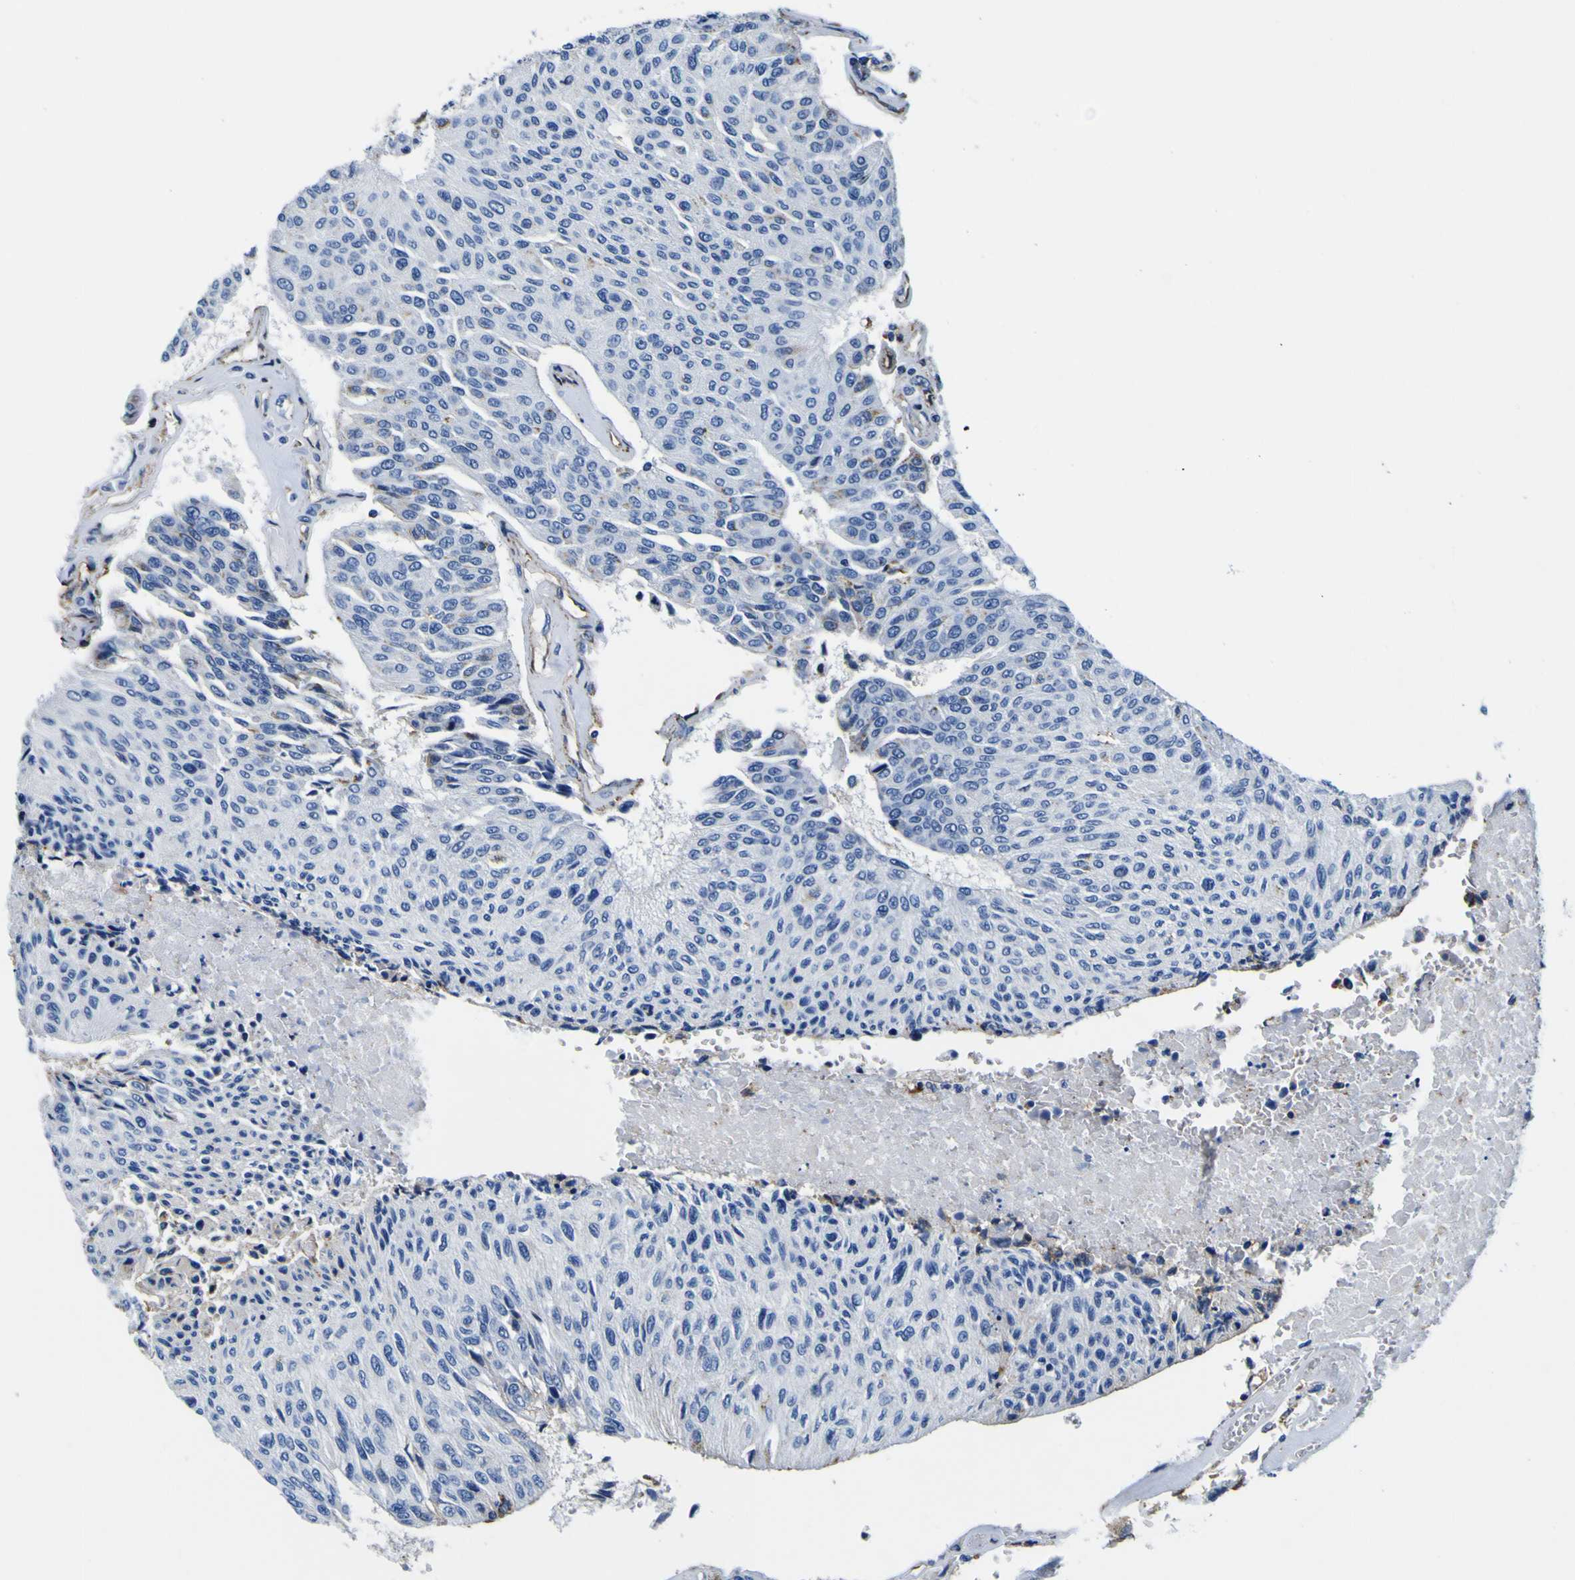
{"staining": {"intensity": "moderate", "quantity": "<25%", "location": "cytoplasmic/membranous"}, "tissue": "urothelial cancer", "cell_type": "Tumor cells", "image_type": "cancer", "snomed": [{"axis": "morphology", "description": "Urothelial carcinoma, High grade"}, {"axis": "topography", "description": "Urinary bladder"}], "caption": "Immunohistochemical staining of human high-grade urothelial carcinoma displays low levels of moderate cytoplasmic/membranous positivity in approximately <25% of tumor cells.", "gene": "PXDN", "patient": {"sex": "male", "age": 66}}